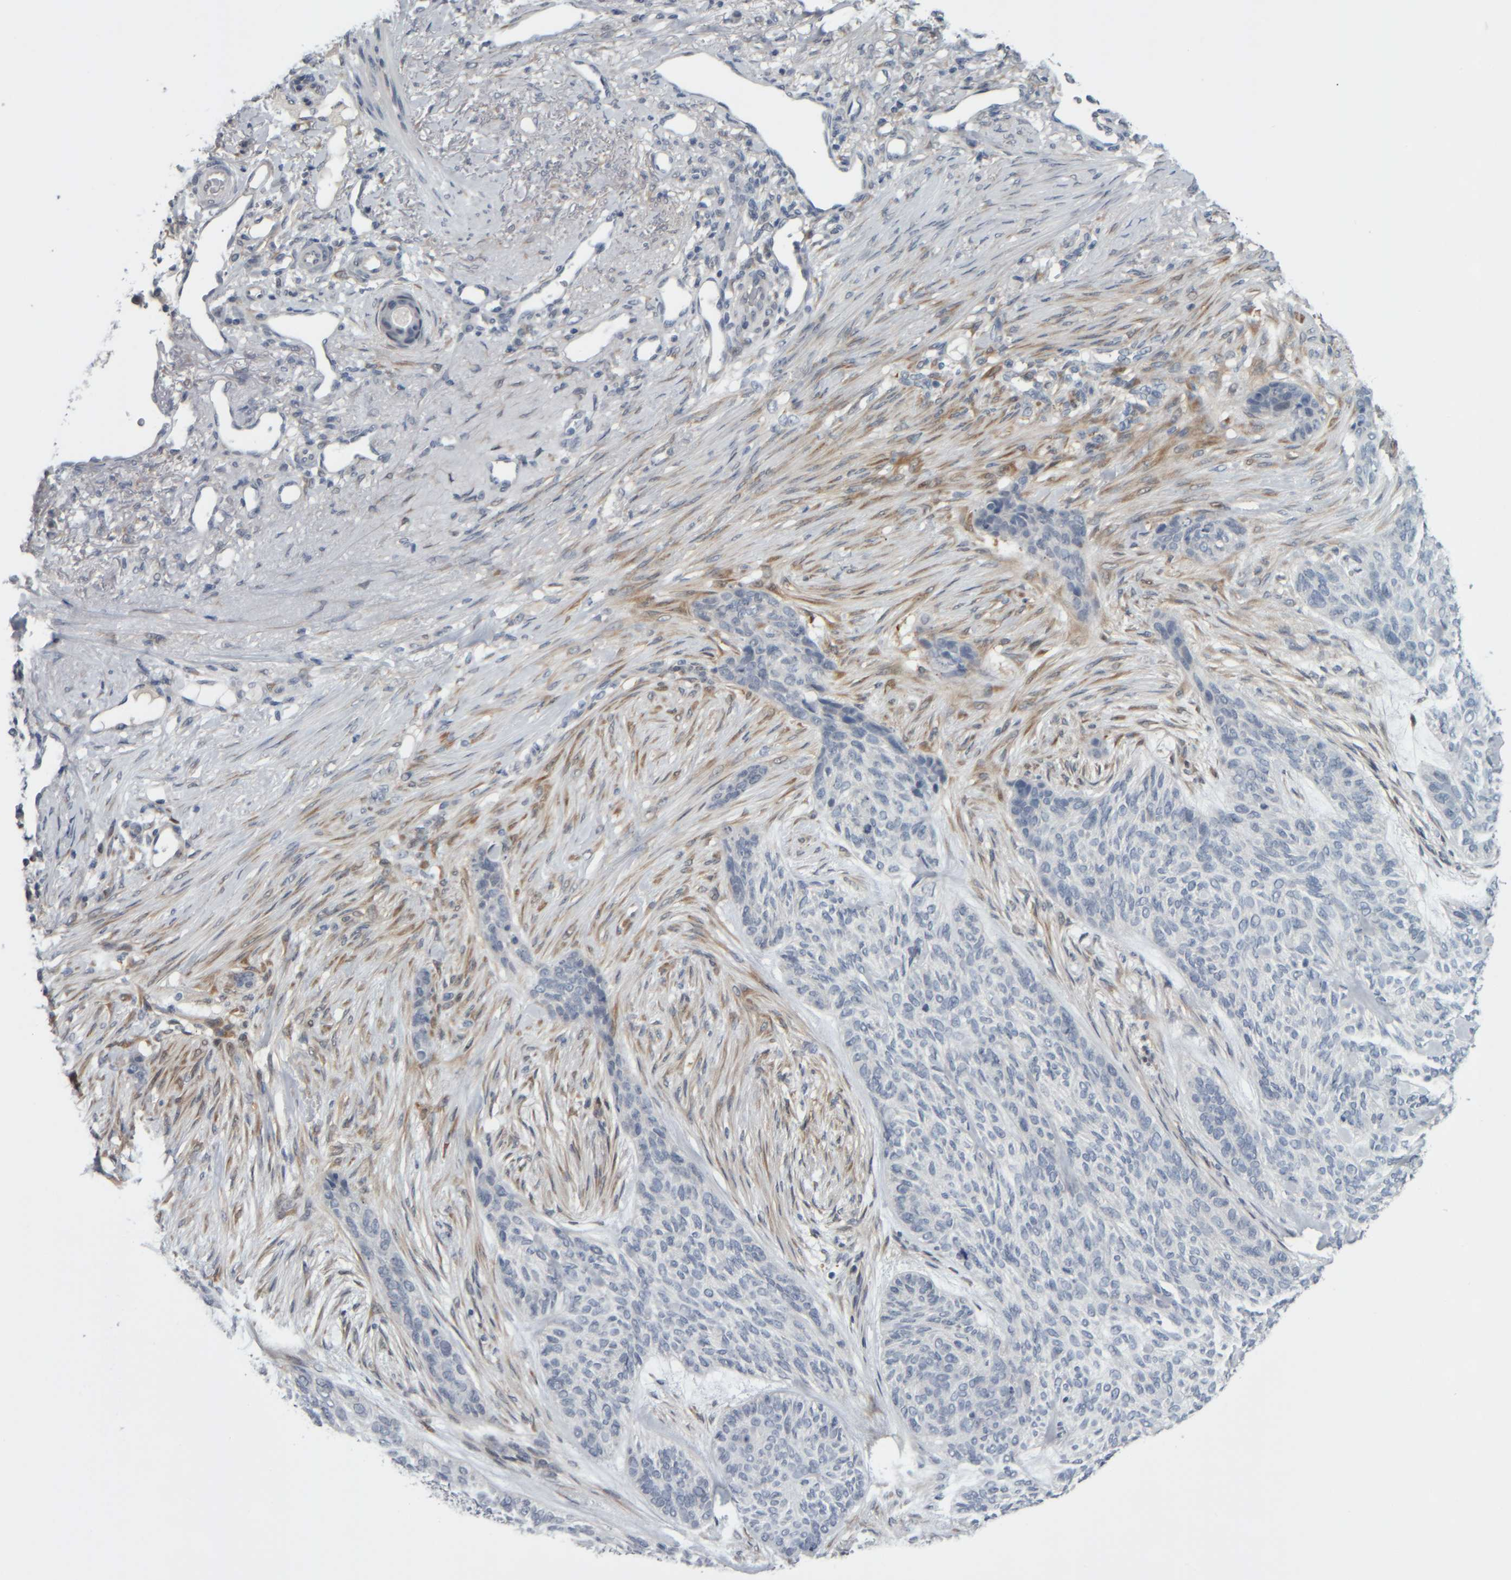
{"staining": {"intensity": "negative", "quantity": "none", "location": "none"}, "tissue": "skin cancer", "cell_type": "Tumor cells", "image_type": "cancer", "snomed": [{"axis": "morphology", "description": "Basal cell carcinoma"}, {"axis": "topography", "description": "Skin"}], "caption": "DAB immunohistochemical staining of human skin cancer (basal cell carcinoma) demonstrates no significant expression in tumor cells. Brightfield microscopy of immunohistochemistry (IHC) stained with DAB (3,3'-diaminobenzidine) (brown) and hematoxylin (blue), captured at high magnification.", "gene": "COL14A1", "patient": {"sex": "male", "age": 55}}